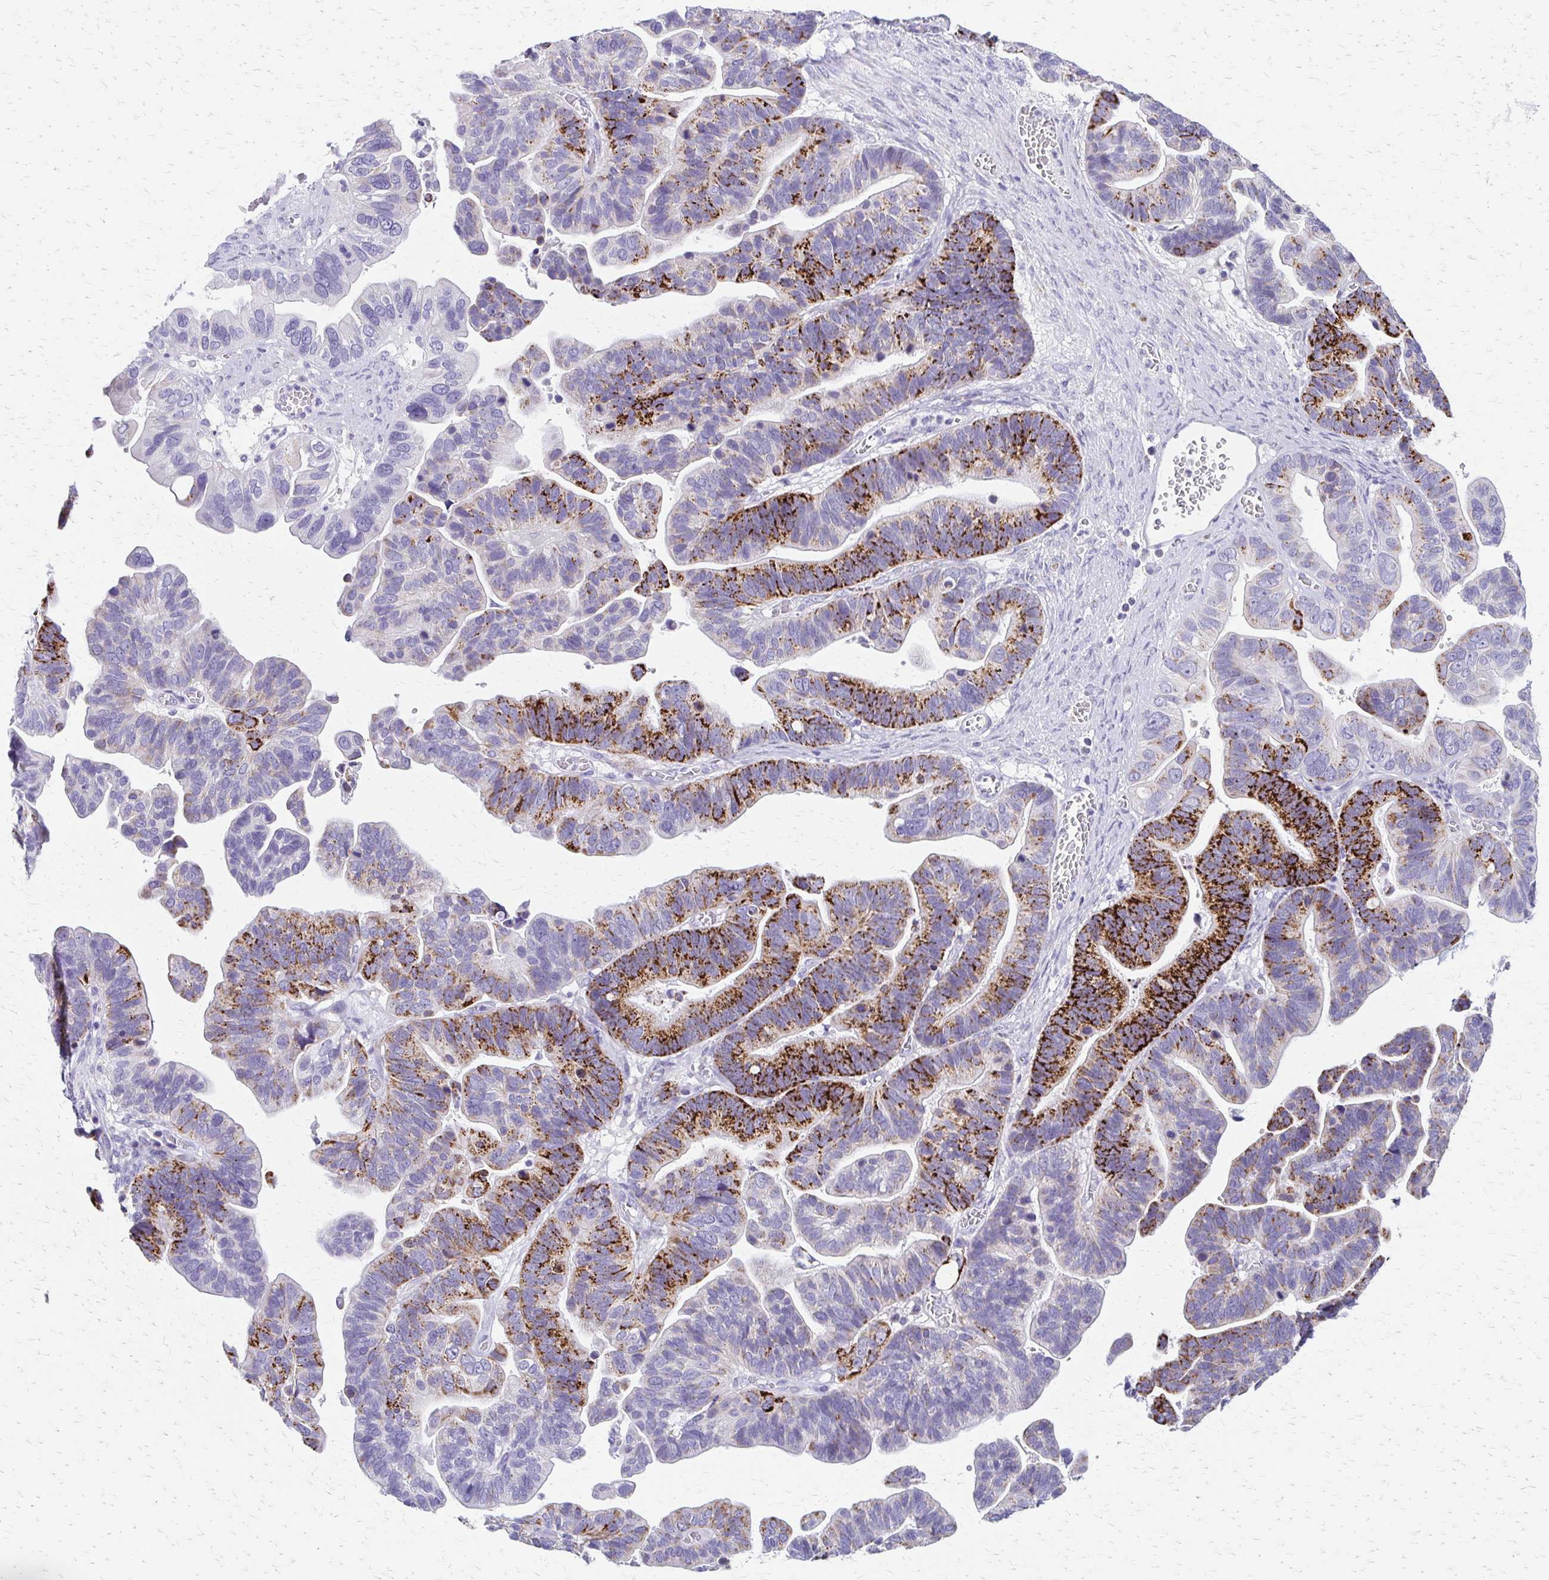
{"staining": {"intensity": "strong", "quantity": "25%-75%", "location": "cytoplasmic/membranous"}, "tissue": "ovarian cancer", "cell_type": "Tumor cells", "image_type": "cancer", "snomed": [{"axis": "morphology", "description": "Cystadenocarcinoma, serous, NOS"}, {"axis": "topography", "description": "Ovary"}], "caption": "Ovarian serous cystadenocarcinoma stained with immunohistochemistry exhibits strong cytoplasmic/membranous positivity in approximately 25%-75% of tumor cells. Nuclei are stained in blue.", "gene": "ZSCAN5B", "patient": {"sex": "female", "age": 56}}